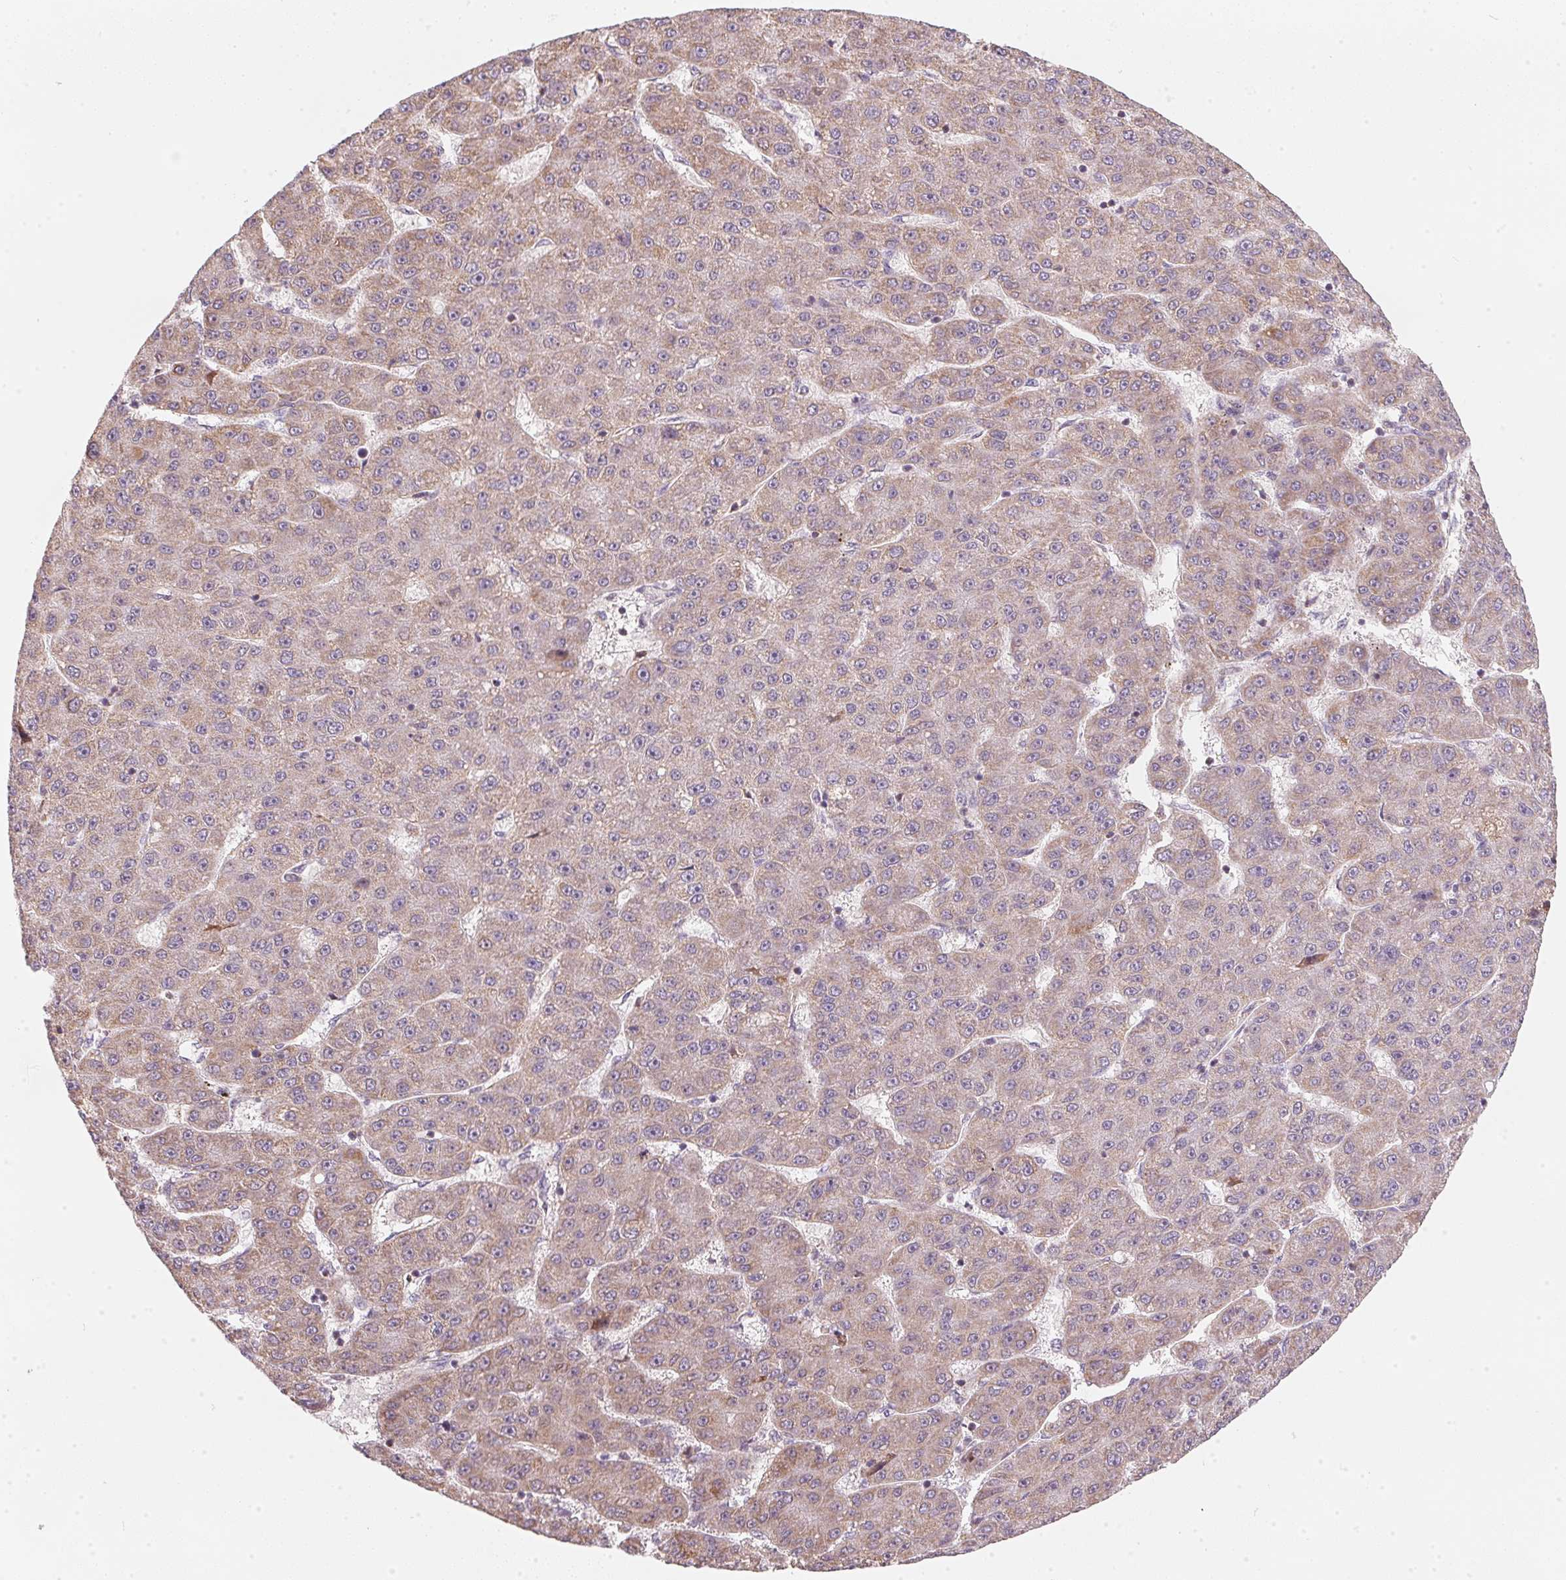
{"staining": {"intensity": "moderate", "quantity": ">75%", "location": "cytoplasmic/membranous"}, "tissue": "liver cancer", "cell_type": "Tumor cells", "image_type": "cancer", "snomed": [{"axis": "morphology", "description": "Carcinoma, Hepatocellular, NOS"}, {"axis": "topography", "description": "Liver"}], "caption": "Tumor cells display moderate cytoplasmic/membranous staining in approximately >75% of cells in hepatocellular carcinoma (liver).", "gene": "COQ7", "patient": {"sex": "male", "age": 67}}